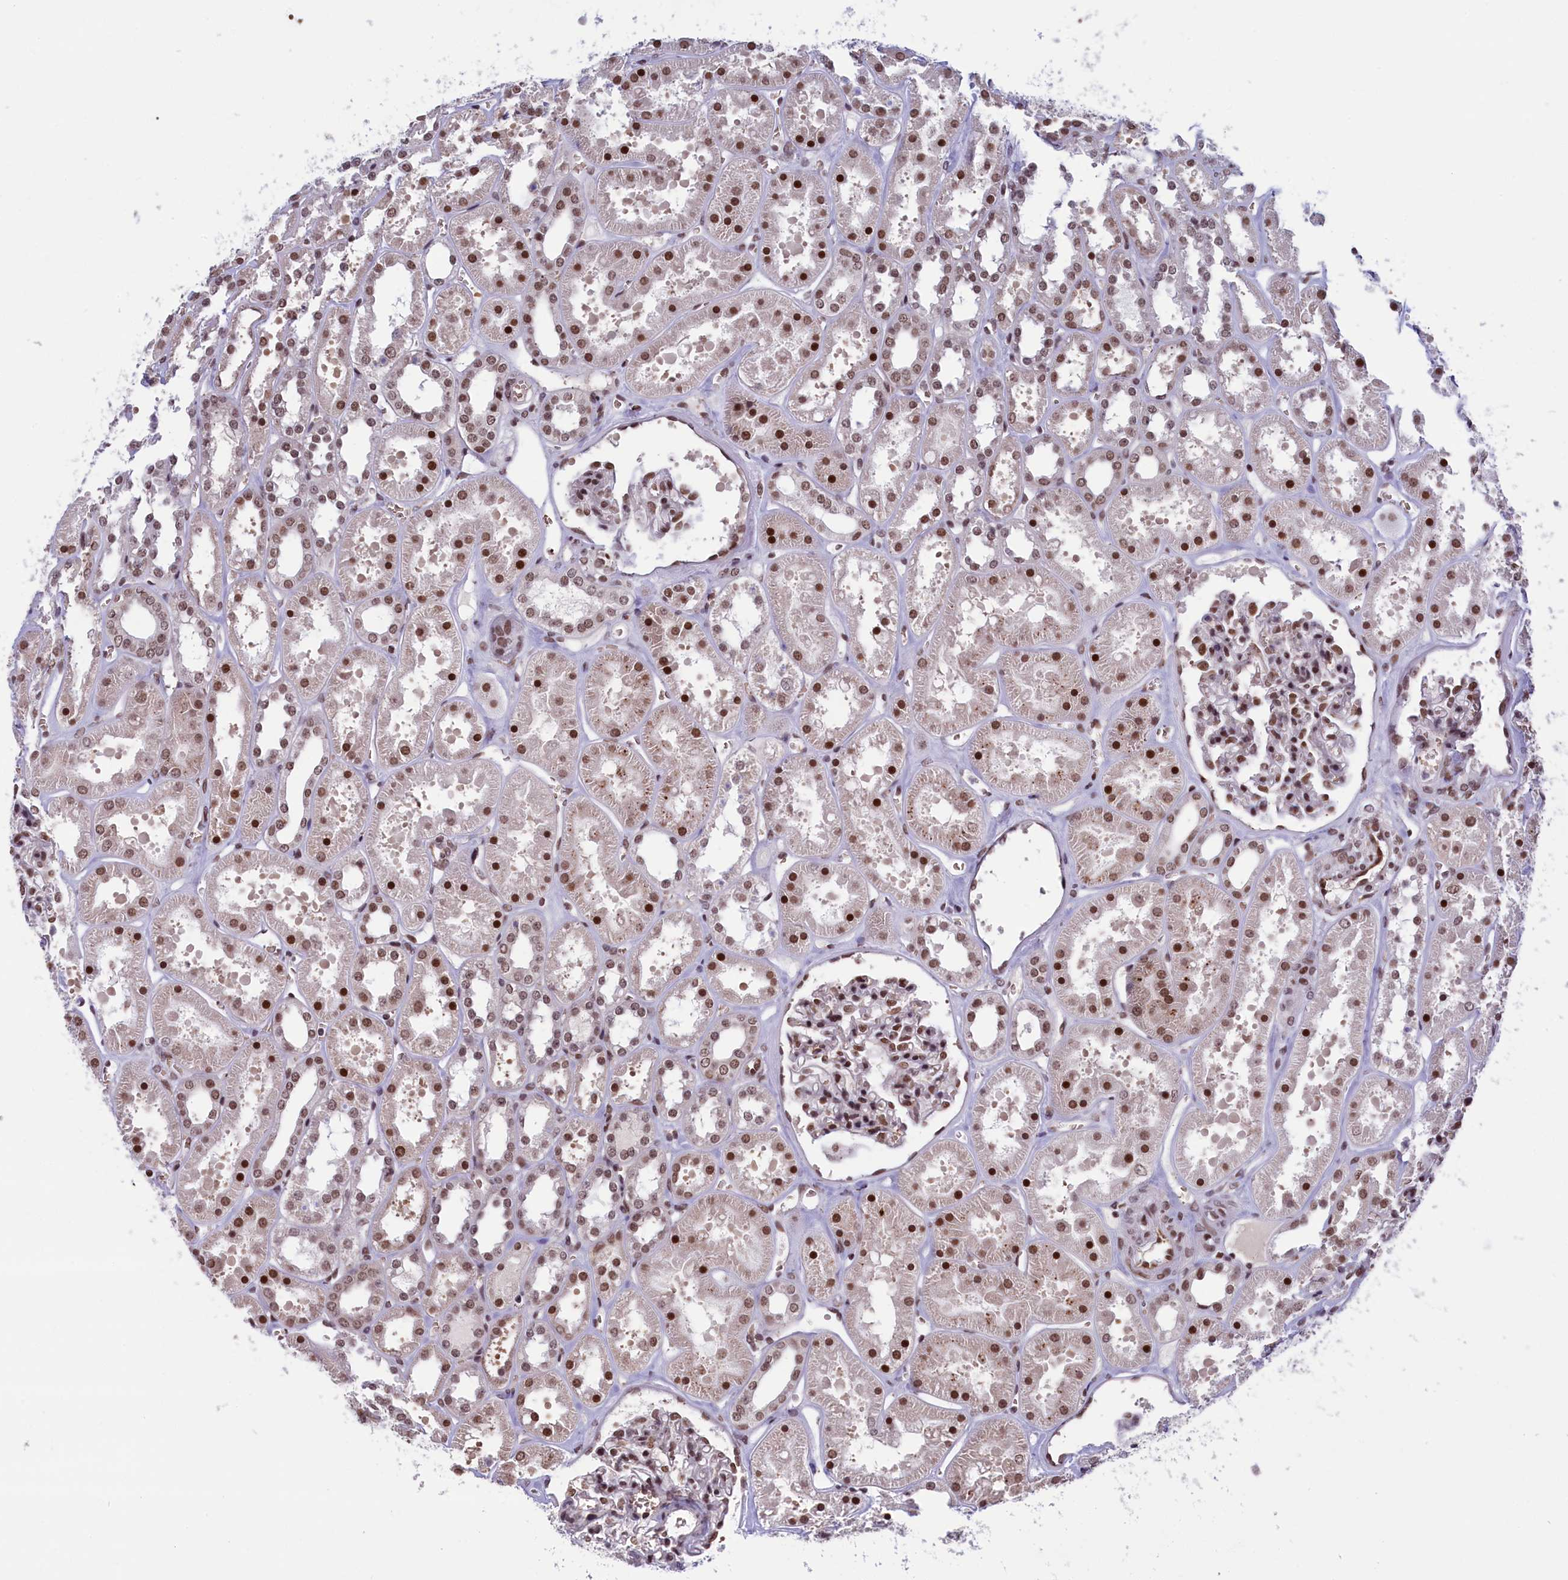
{"staining": {"intensity": "moderate", "quantity": ">75%", "location": "nuclear"}, "tissue": "kidney", "cell_type": "Cells in glomeruli", "image_type": "normal", "snomed": [{"axis": "morphology", "description": "Normal tissue, NOS"}, {"axis": "topography", "description": "Kidney"}], "caption": "The image demonstrates a brown stain indicating the presence of a protein in the nuclear of cells in glomeruli in kidney. (brown staining indicates protein expression, while blue staining denotes nuclei).", "gene": "MPHOSPH8", "patient": {"sex": "female", "age": 41}}